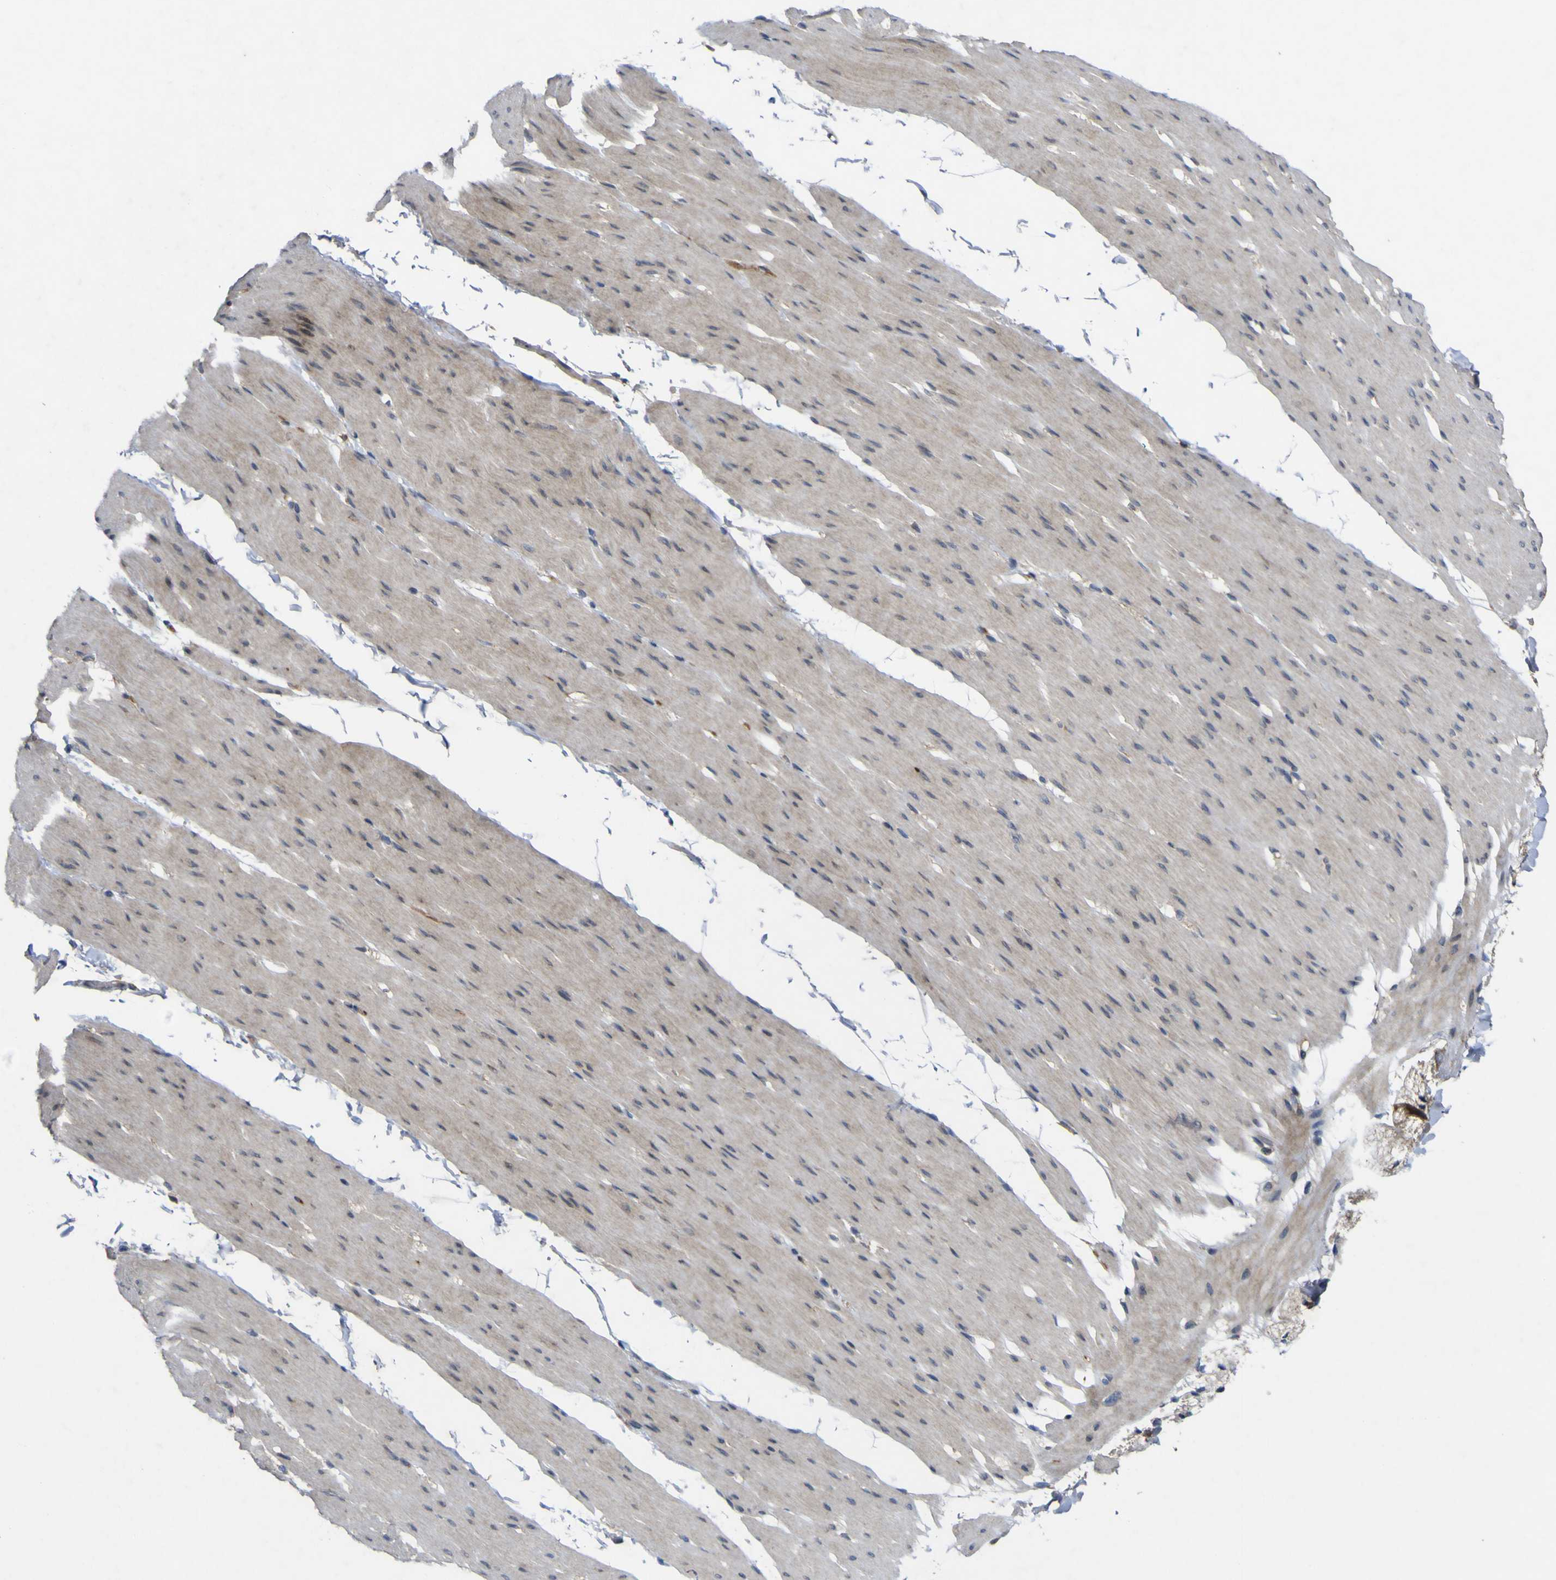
{"staining": {"intensity": "weak", "quantity": ">75%", "location": "cytoplasmic/membranous"}, "tissue": "smooth muscle", "cell_type": "Smooth muscle cells", "image_type": "normal", "snomed": [{"axis": "morphology", "description": "Normal tissue, NOS"}, {"axis": "topography", "description": "Smooth muscle"}, {"axis": "topography", "description": "Colon"}], "caption": "Protein staining reveals weak cytoplasmic/membranous expression in about >75% of smooth muscle cells in unremarkable smooth muscle. Using DAB (brown) and hematoxylin (blue) stains, captured at high magnification using brightfield microscopy.", "gene": "IRAK2", "patient": {"sex": "male", "age": 67}}